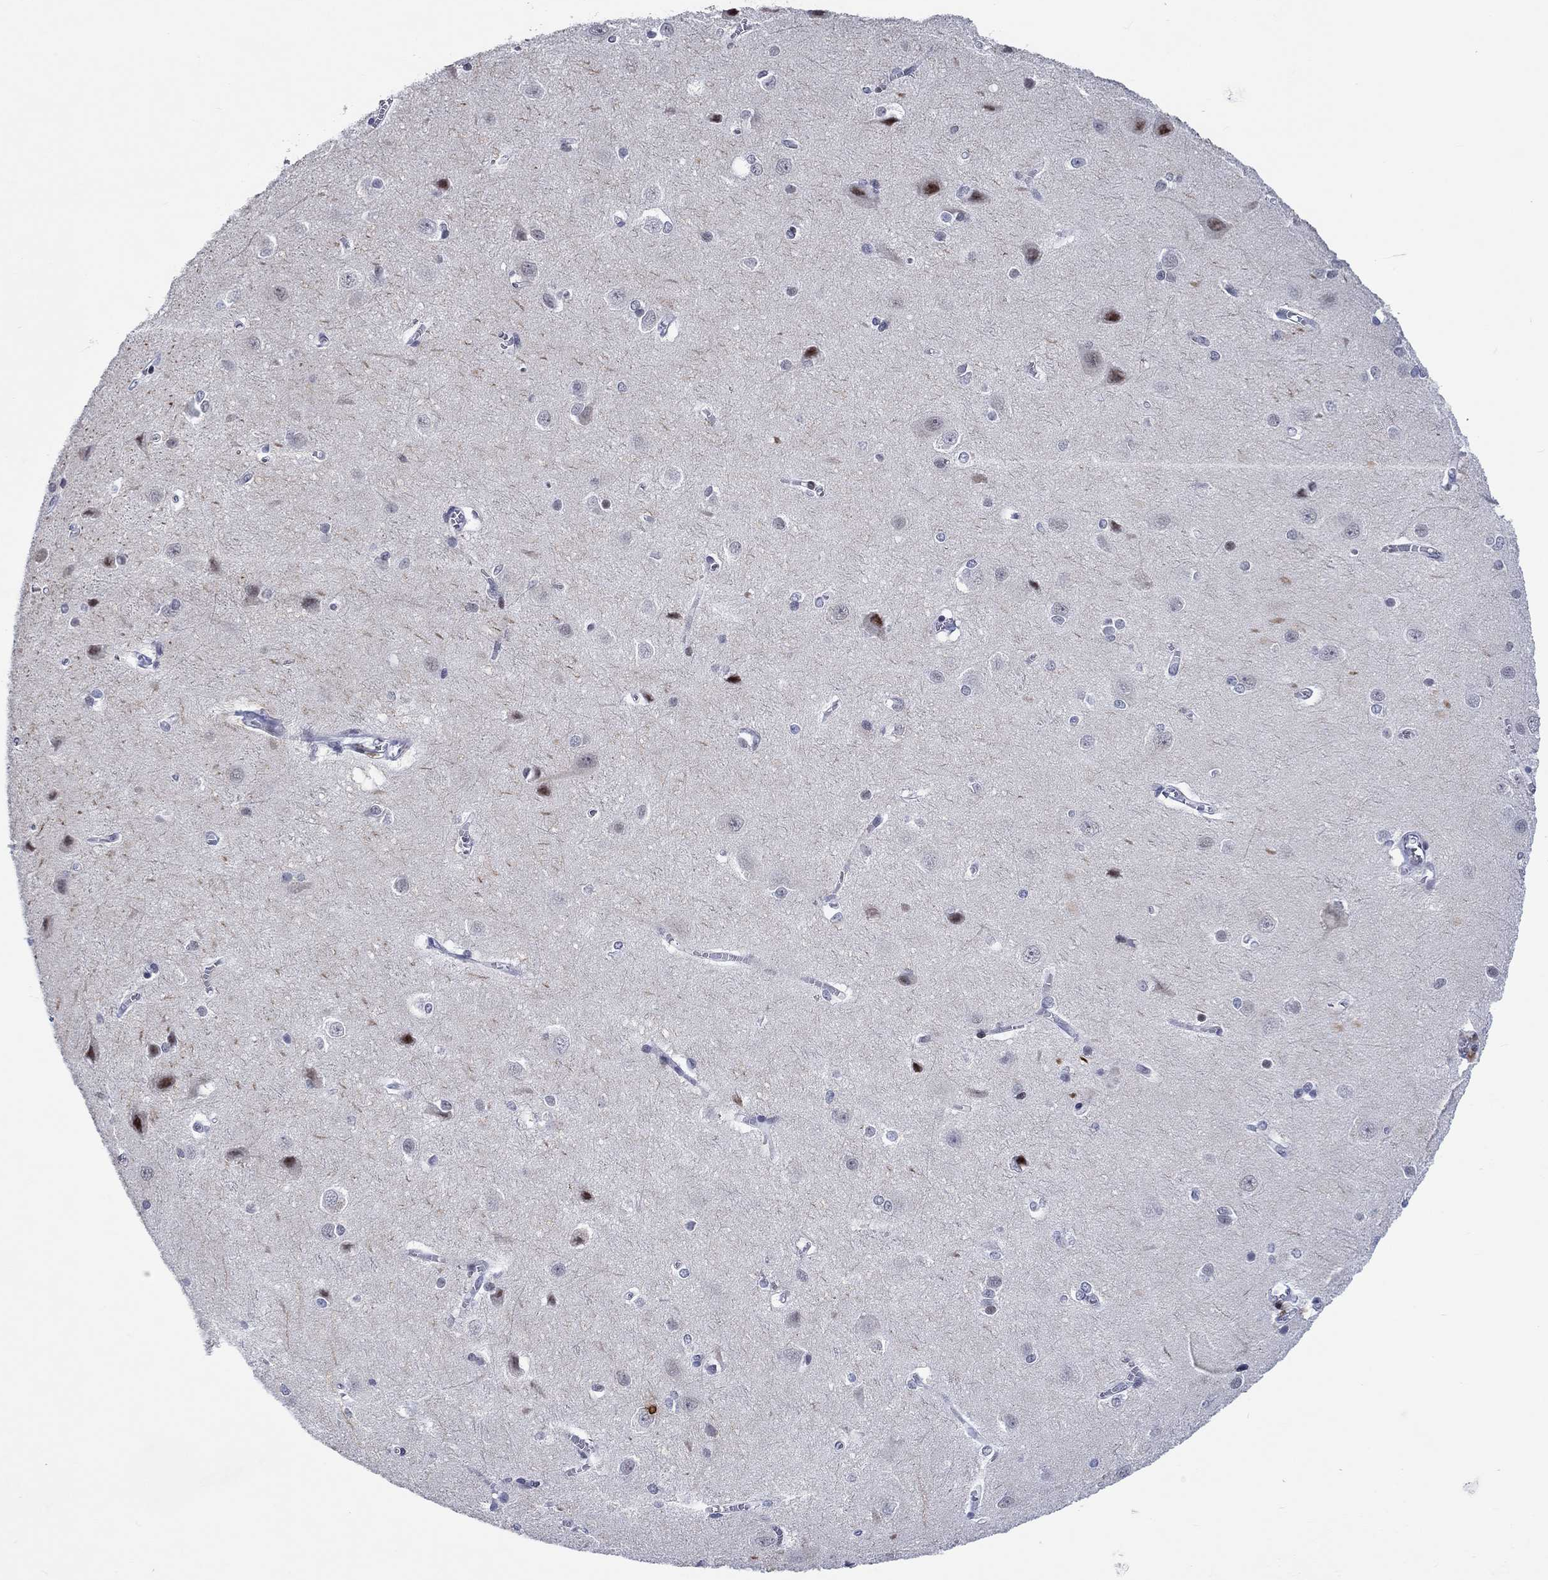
{"staining": {"intensity": "negative", "quantity": "none", "location": "none"}, "tissue": "cerebral cortex", "cell_type": "Endothelial cells", "image_type": "normal", "snomed": [{"axis": "morphology", "description": "Normal tissue, NOS"}, {"axis": "topography", "description": "Cerebral cortex"}], "caption": "Endothelial cells show no significant protein positivity in unremarkable cerebral cortex. (Stains: DAB immunohistochemistry (IHC) with hematoxylin counter stain, Microscopy: brightfield microscopy at high magnification).", "gene": "CDCA2", "patient": {"sex": "male", "age": 37}}